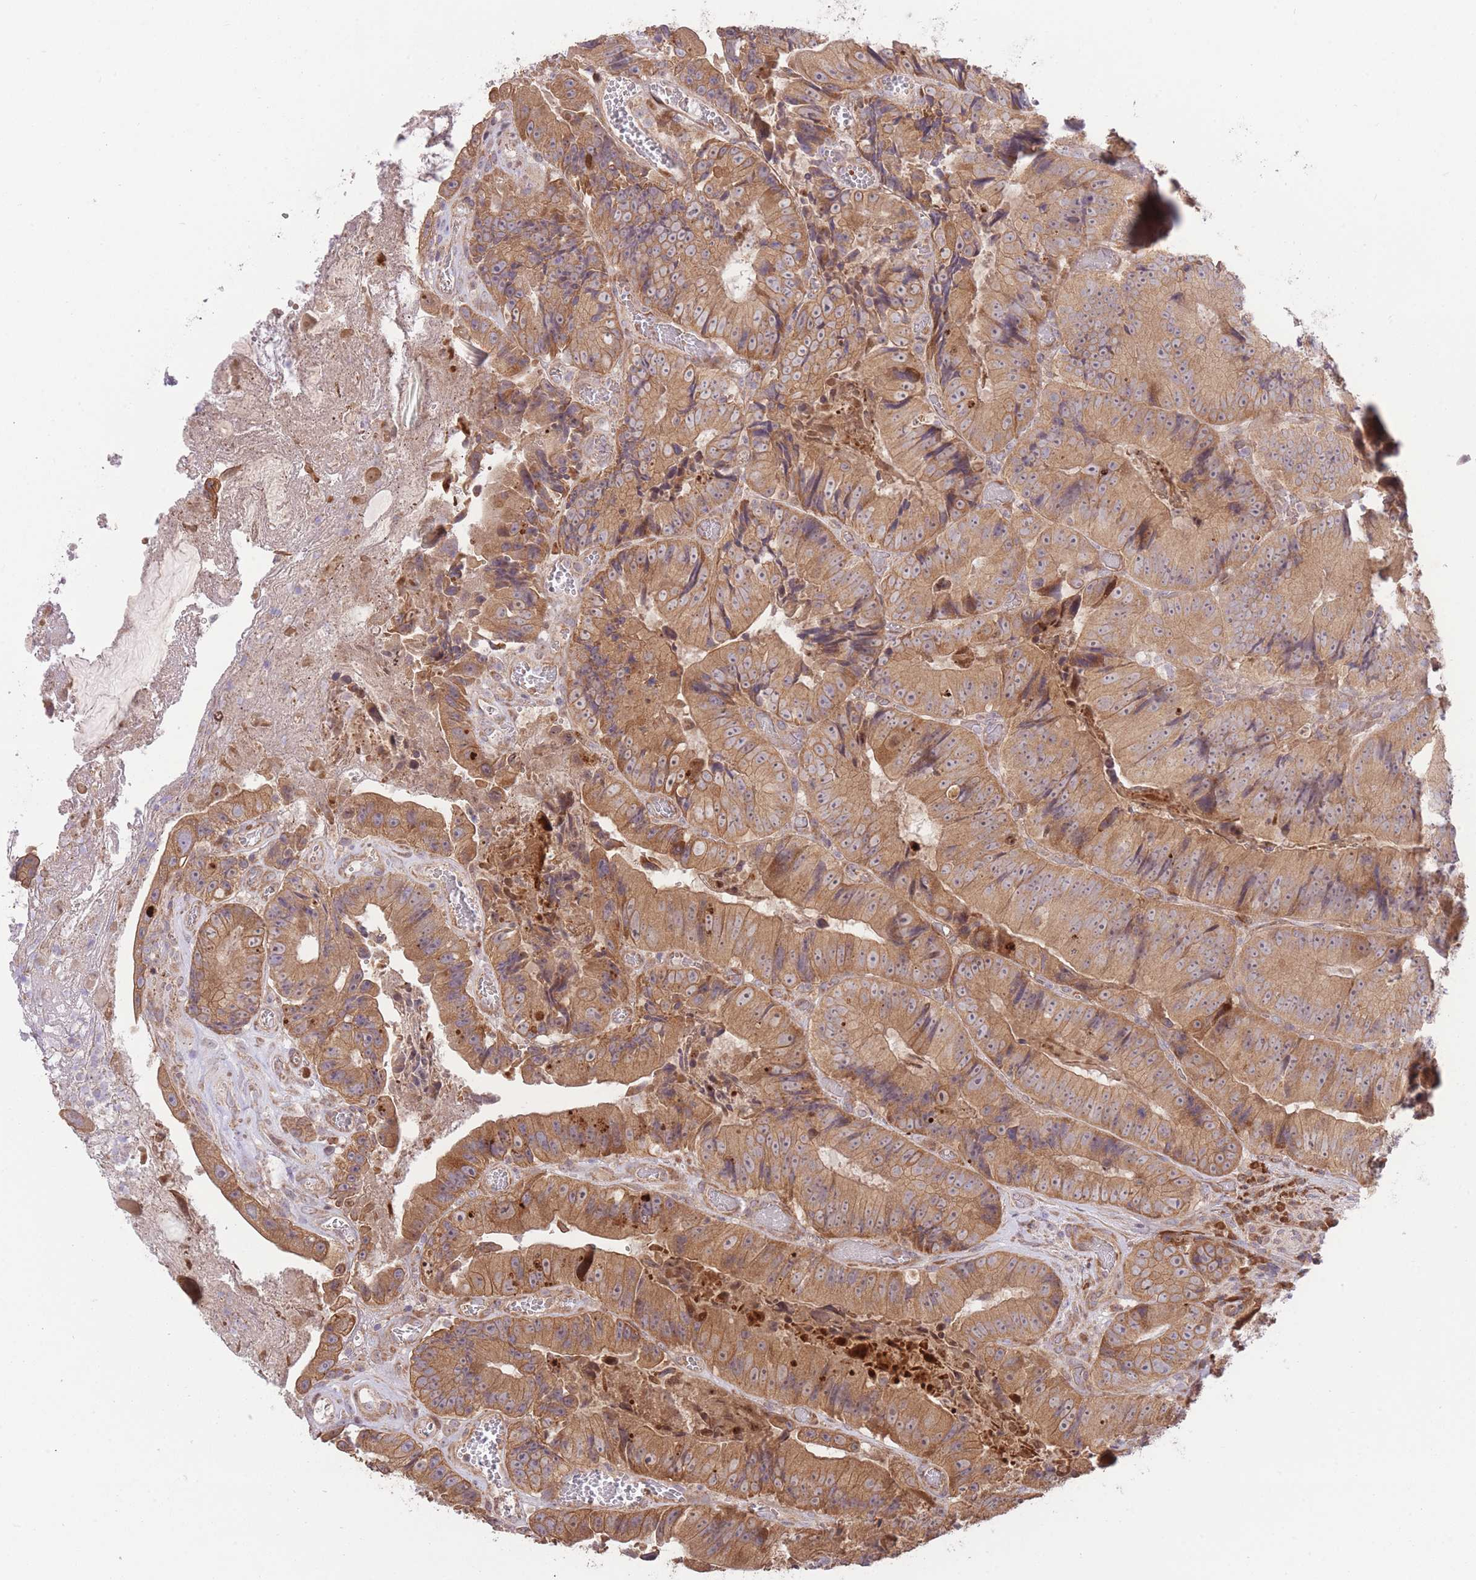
{"staining": {"intensity": "moderate", "quantity": ">75%", "location": "cytoplasmic/membranous"}, "tissue": "colorectal cancer", "cell_type": "Tumor cells", "image_type": "cancer", "snomed": [{"axis": "morphology", "description": "Adenocarcinoma, NOS"}, {"axis": "topography", "description": "Colon"}], "caption": "IHC staining of colorectal cancer, which shows medium levels of moderate cytoplasmic/membranous positivity in approximately >75% of tumor cells indicating moderate cytoplasmic/membranous protein expression. The staining was performed using DAB (brown) for protein detection and nuclei were counterstained in hematoxylin (blue).", "gene": "BOLA2B", "patient": {"sex": "female", "age": 86}}